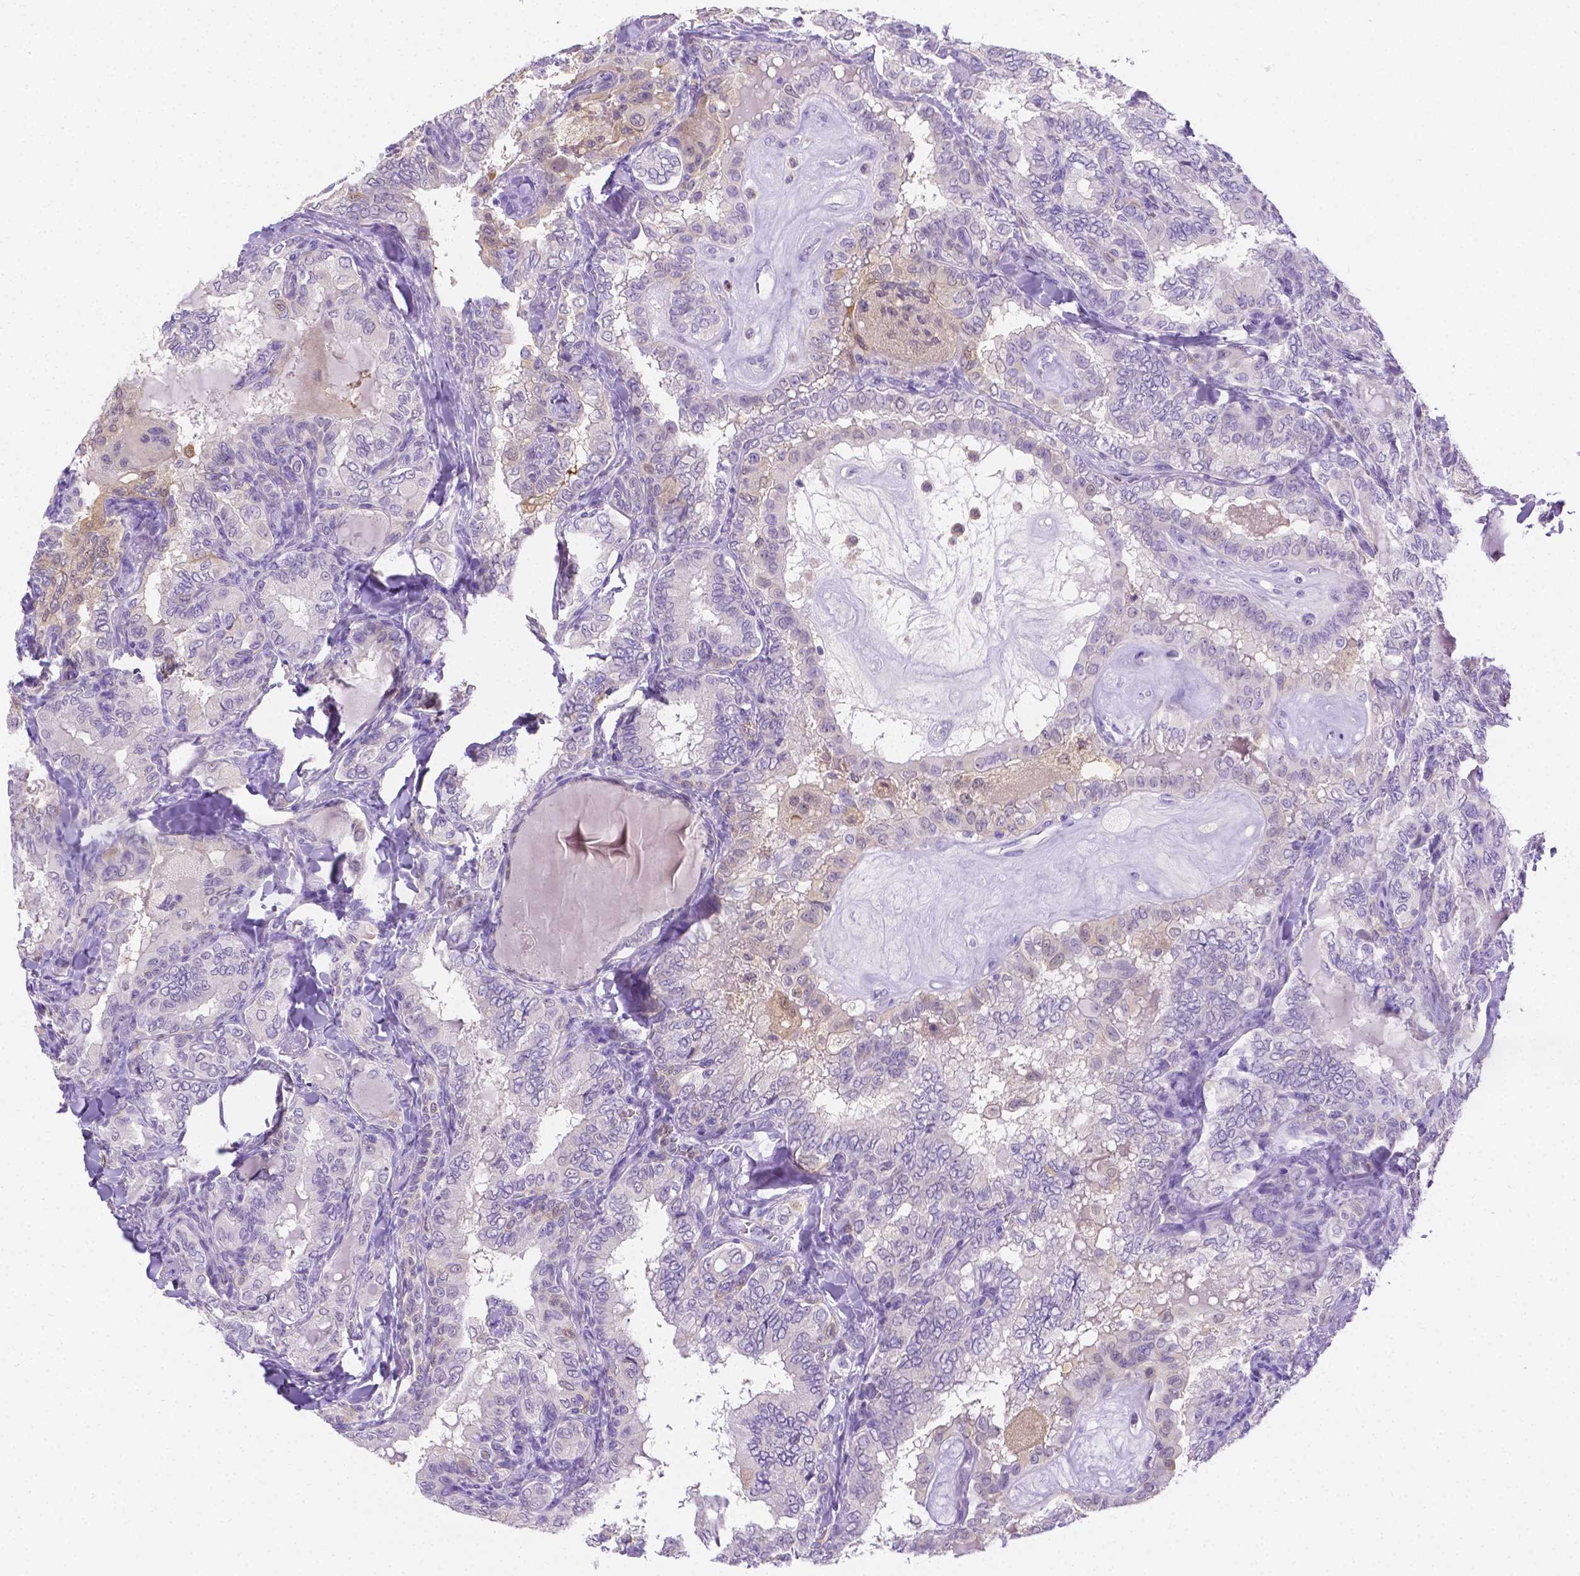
{"staining": {"intensity": "negative", "quantity": "none", "location": "none"}, "tissue": "thyroid cancer", "cell_type": "Tumor cells", "image_type": "cancer", "snomed": [{"axis": "morphology", "description": "Papillary adenocarcinoma, NOS"}, {"axis": "topography", "description": "Thyroid gland"}], "caption": "This is a photomicrograph of immunohistochemistry (IHC) staining of thyroid papillary adenocarcinoma, which shows no expression in tumor cells.", "gene": "NXPH2", "patient": {"sex": "female", "age": 75}}